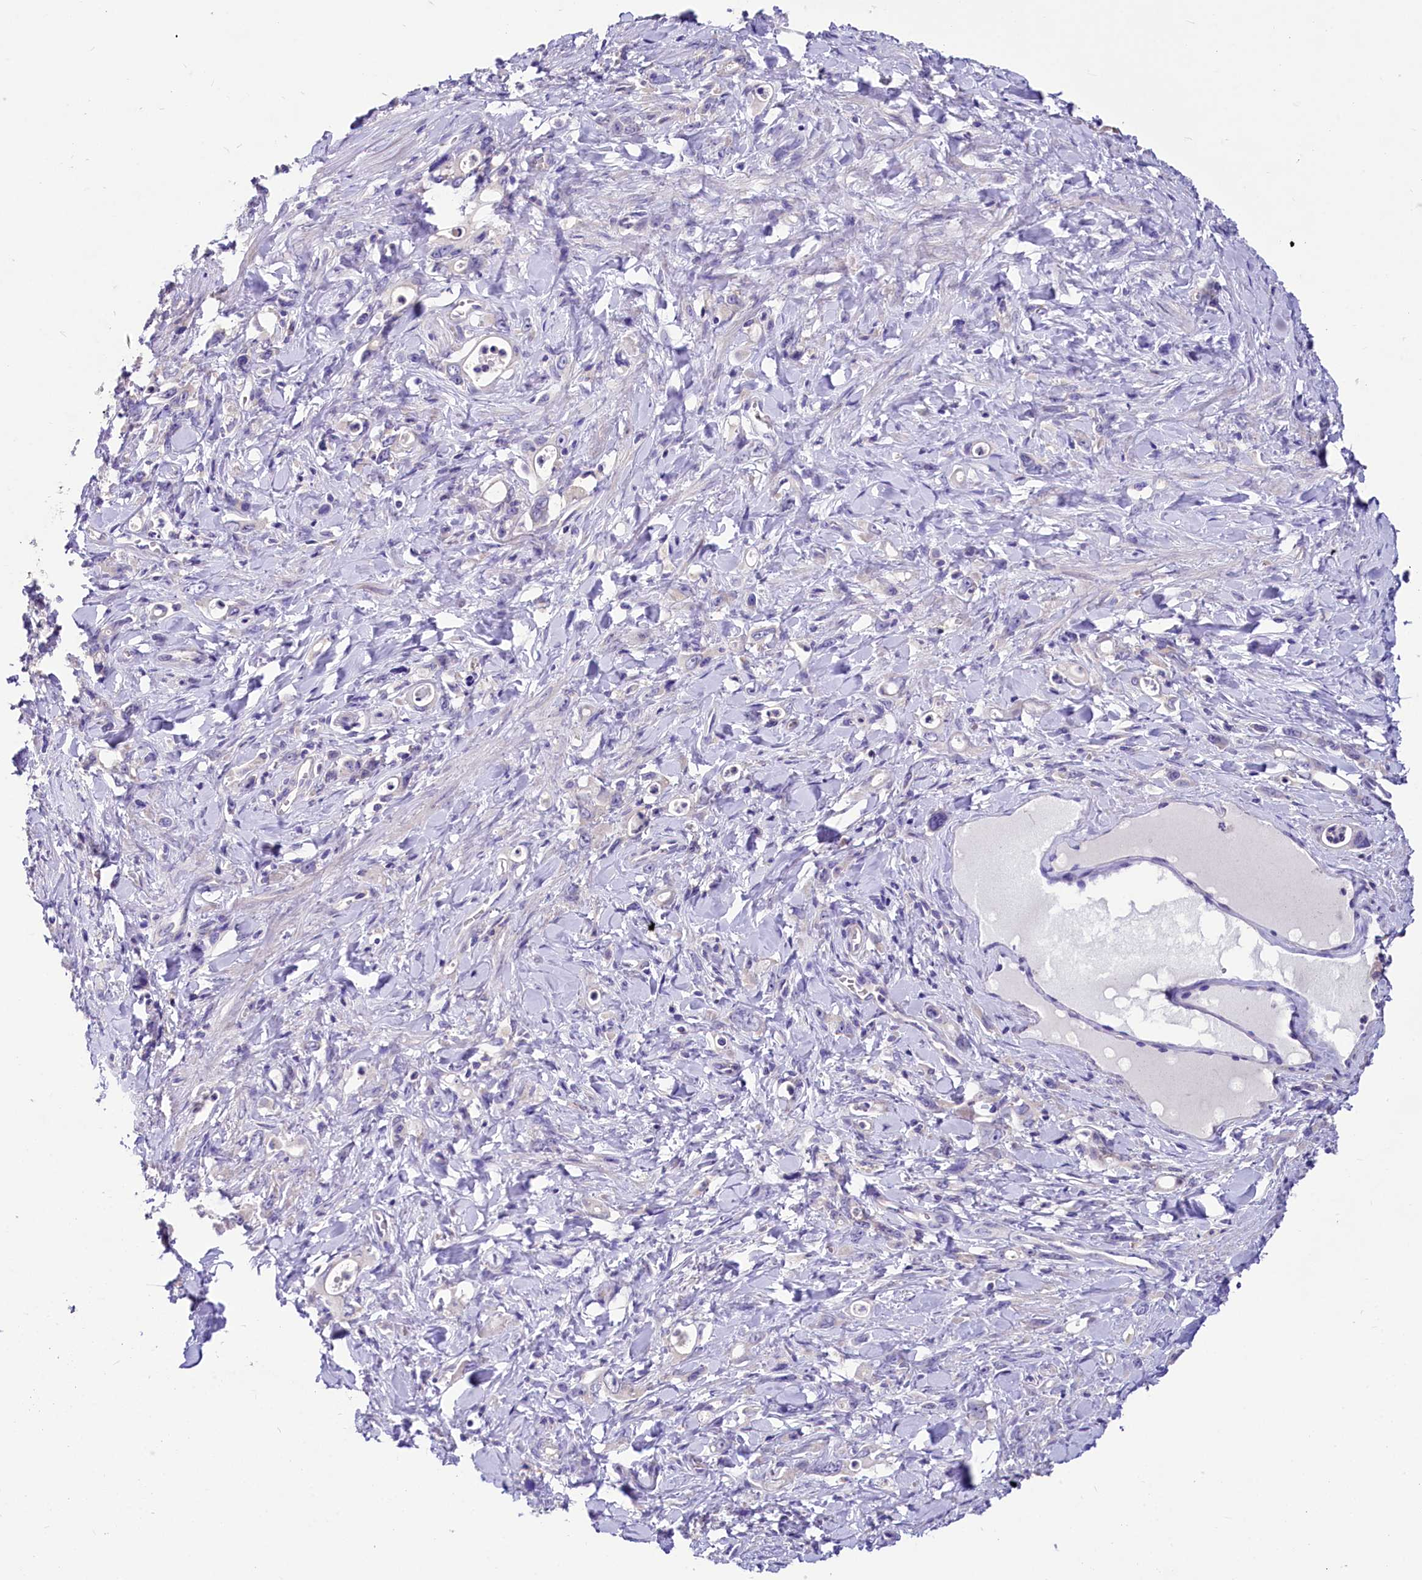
{"staining": {"intensity": "negative", "quantity": "none", "location": "none"}, "tissue": "stomach cancer", "cell_type": "Tumor cells", "image_type": "cancer", "snomed": [{"axis": "morphology", "description": "Adenocarcinoma, NOS"}, {"axis": "topography", "description": "Stomach, lower"}], "caption": "This is a micrograph of IHC staining of adenocarcinoma (stomach), which shows no positivity in tumor cells.", "gene": "ABHD5", "patient": {"sex": "female", "age": 43}}